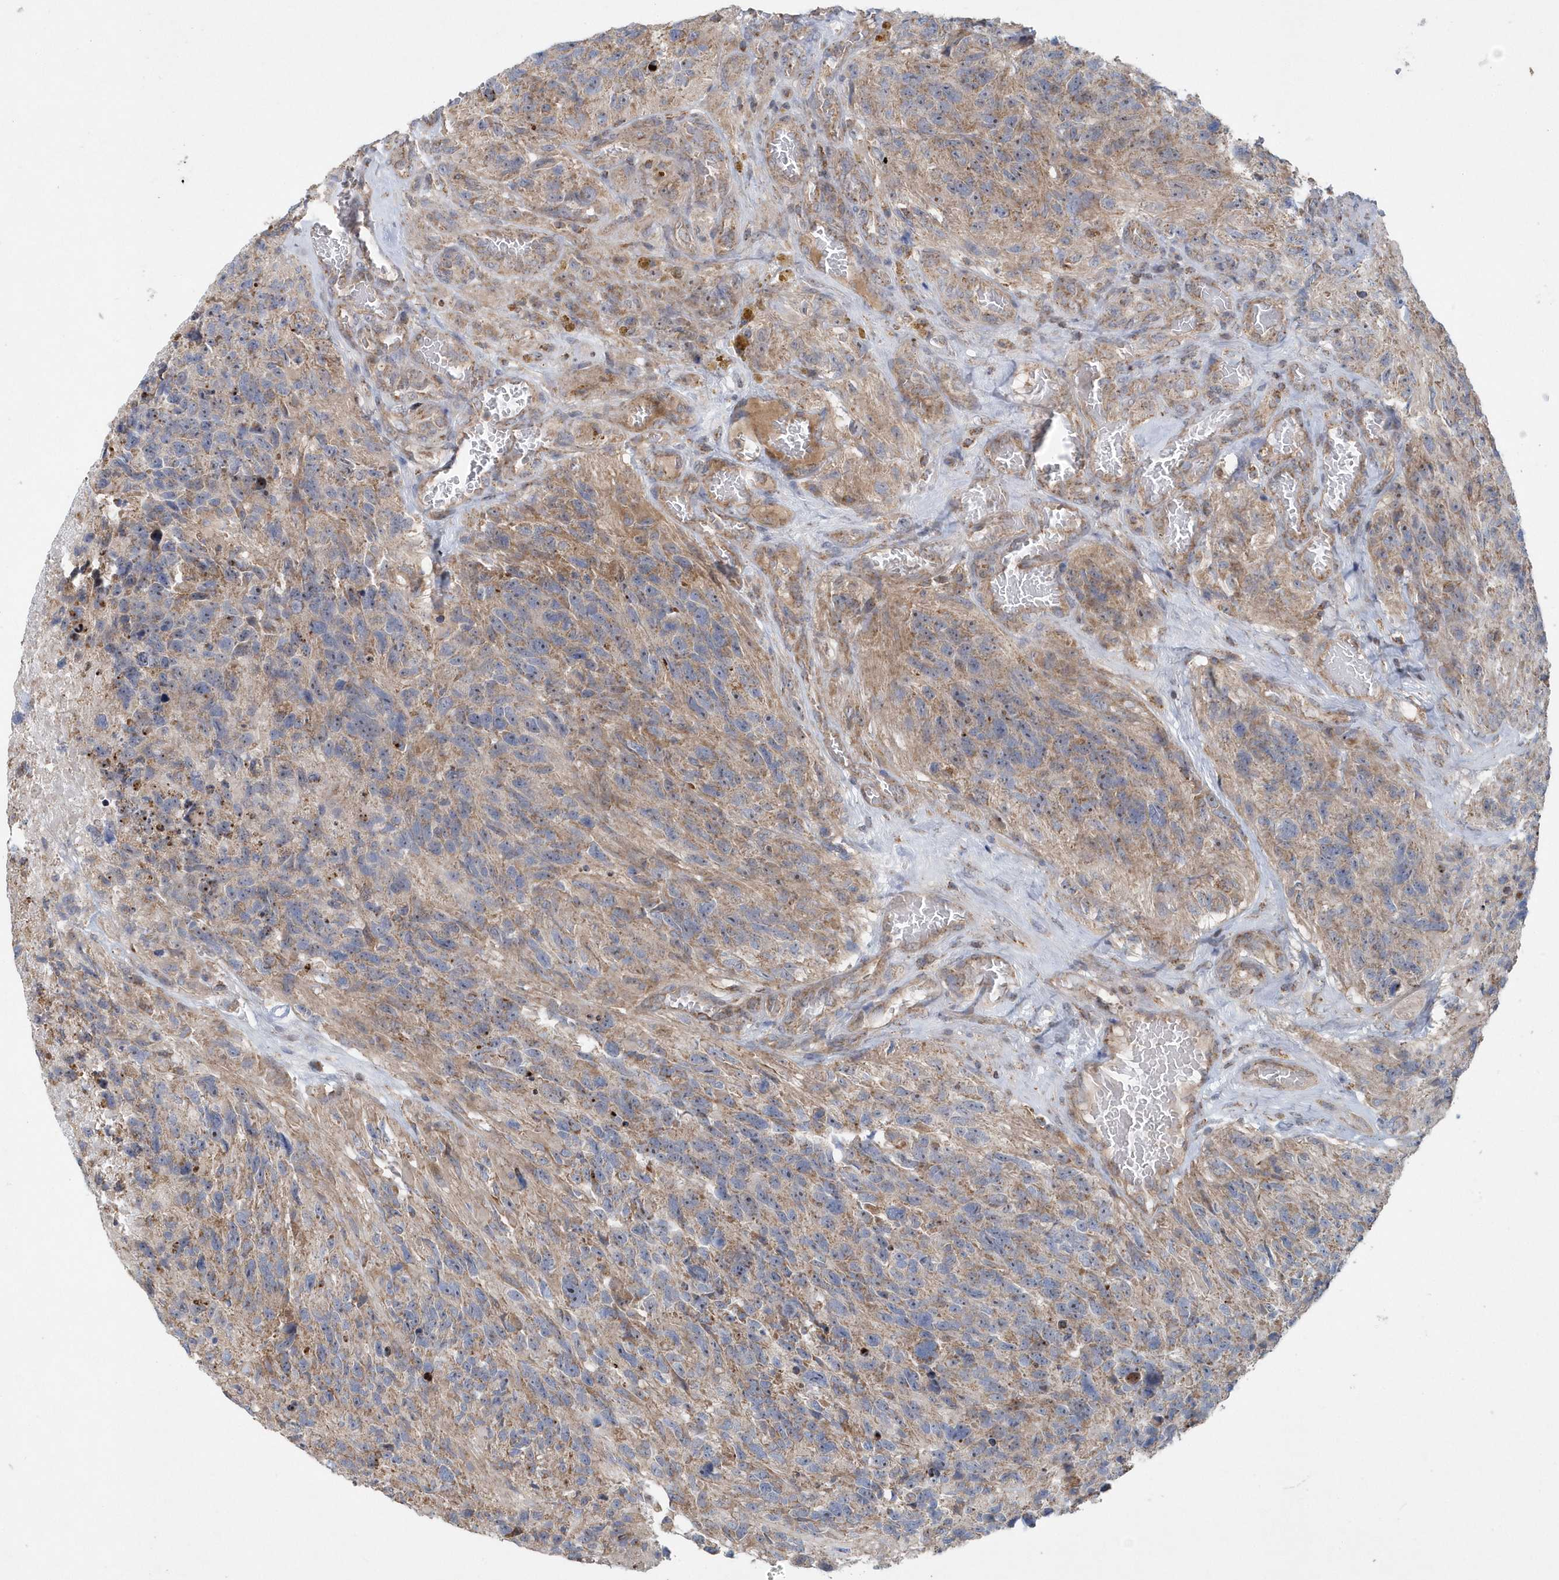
{"staining": {"intensity": "moderate", "quantity": "<25%", "location": "cytoplasmic/membranous"}, "tissue": "glioma", "cell_type": "Tumor cells", "image_type": "cancer", "snomed": [{"axis": "morphology", "description": "Glioma, malignant, High grade"}, {"axis": "topography", "description": "Brain"}], "caption": "Tumor cells exhibit moderate cytoplasmic/membranous staining in about <25% of cells in malignant glioma (high-grade).", "gene": "PPP1R7", "patient": {"sex": "male", "age": 69}}